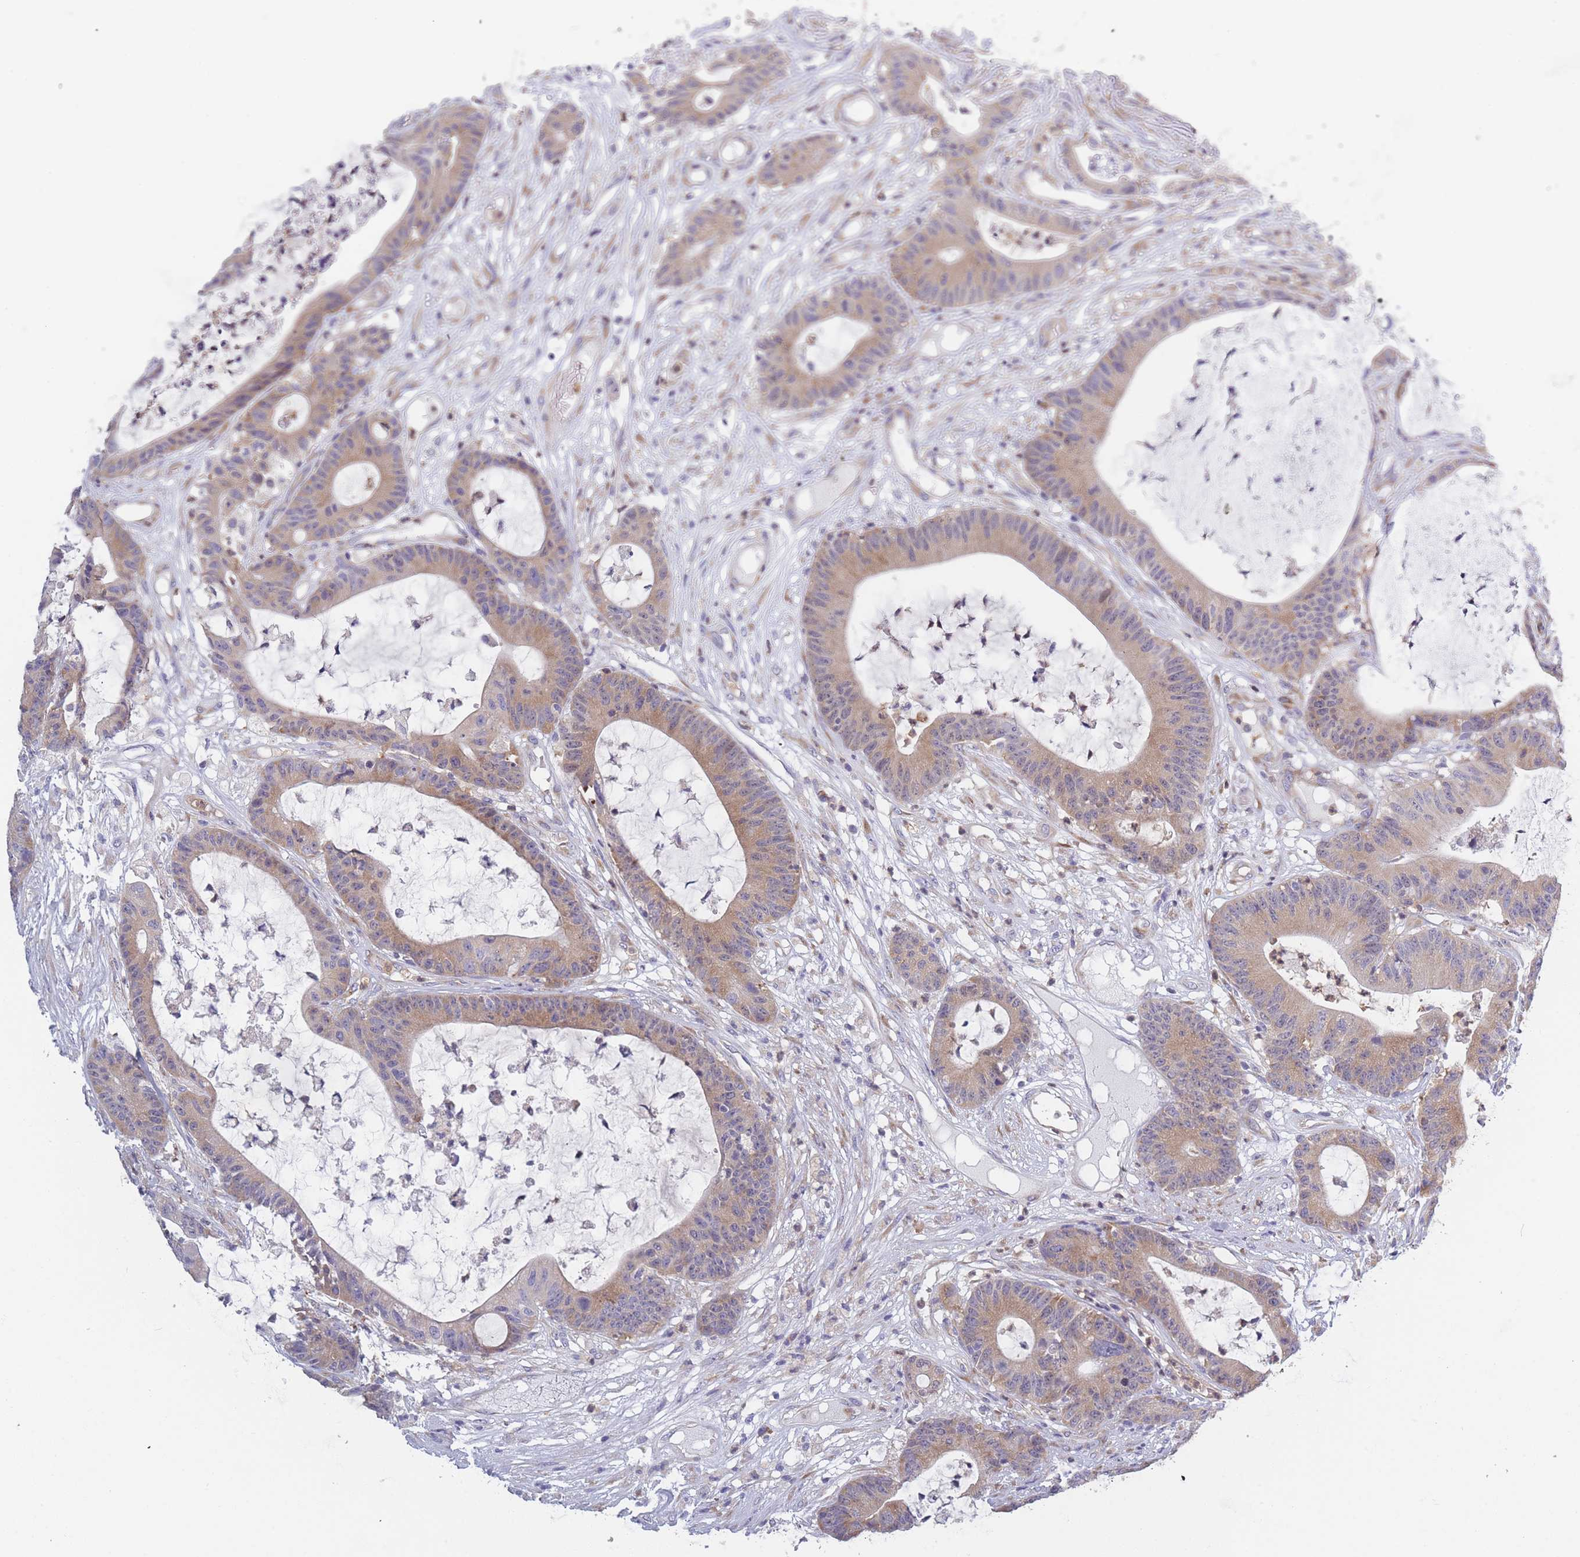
{"staining": {"intensity": "moderate", "quantity": ">75%", "location": "cytoplasmic/membranous"}, "tissue": "colorectal cancer", "cell_type": "Tumor cells", "image_type": "cancer", "snomed": [{"axis": "morphology", "description": "Adenocarcinoma, NOS"}, {"axis": "topography", "description": "Colon"}], "caption": "Human colorectal adenocarcinoma stained with a protein marker exhibits moderate staining in tumor cells.", "gene": "NDUFAF6", "patient": {"sex": "female", "age": 84}}